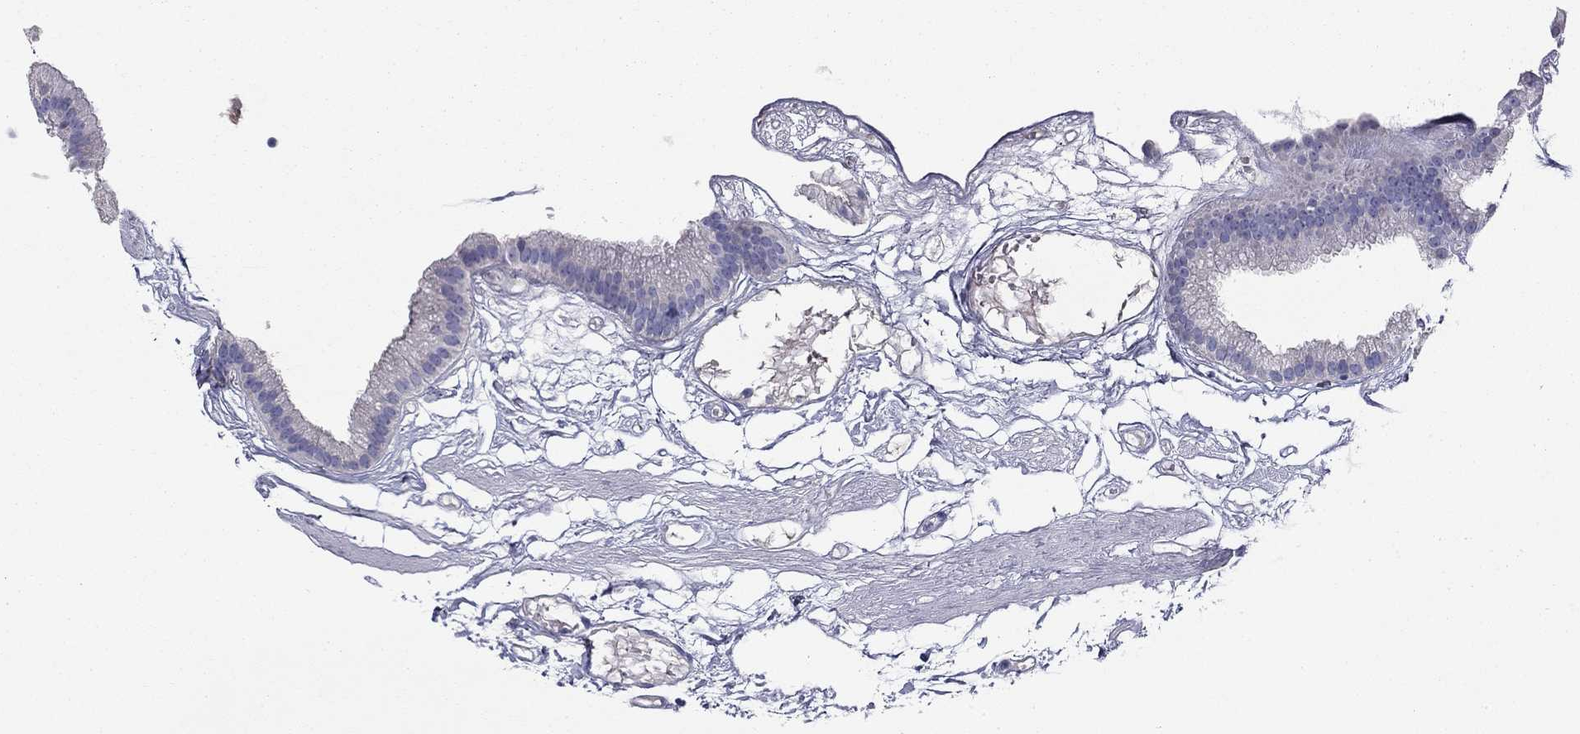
{"staining": {"intensity": "negative", "quantity": "none", "location": "none"}, "tissue": "gallbladder", "cell_type": "Glandular cells", "image_type": "normal", "snomed": [{"axis": "morphology", "description": "Normal tissue, NOS"}, {"axis": "topography", "description": "Gallbladder"}], "caption": "An immunohistochemistry micrograph of unremarkable gallbladder is shown. There is no staining in glandular cells of gallbladder. (Stains: DAB immunohistochemistry with hematoxylin counter stain, Microscopy: brightfield microscopy at high magnification).", "gene": "CPLX4", "patient": {"sex": "female", "age": 45}}